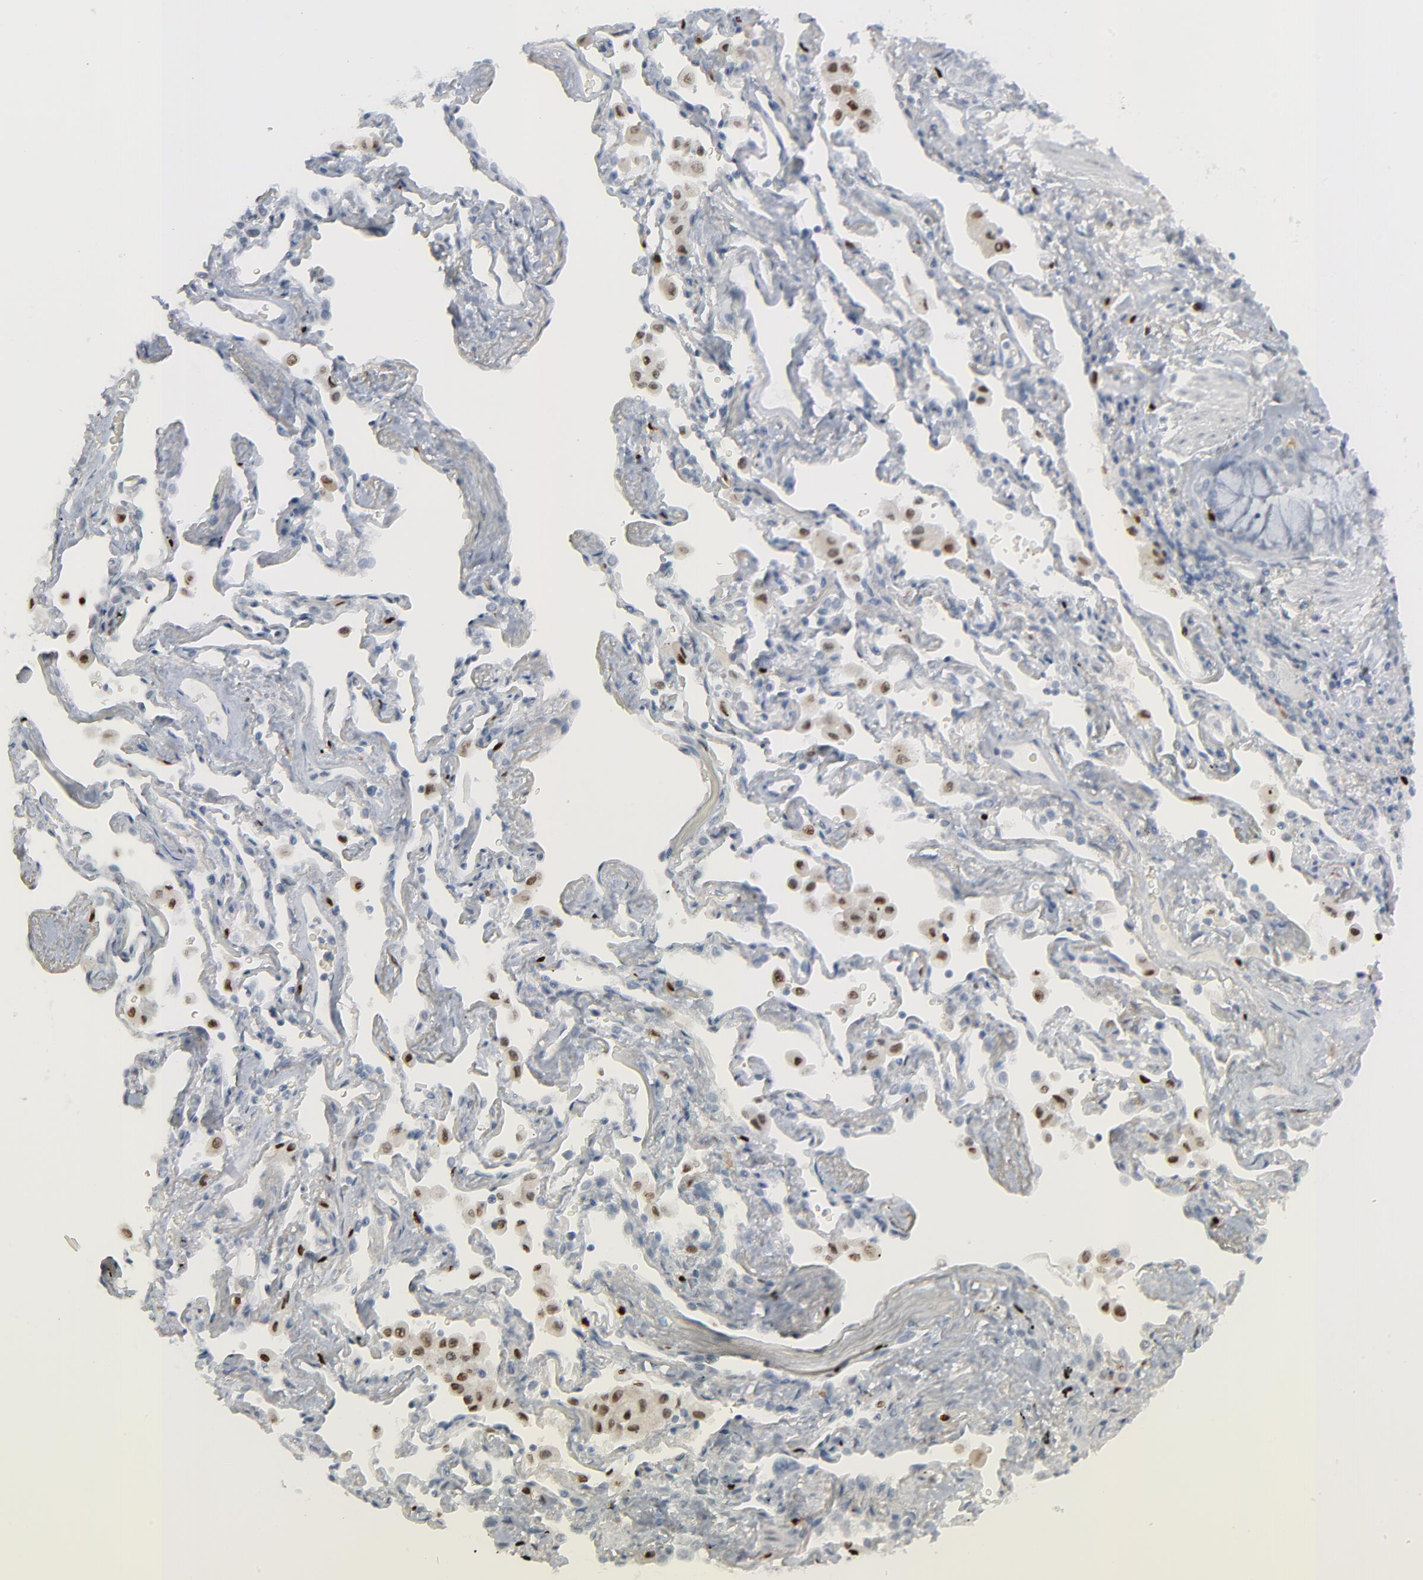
{"staining": {"intensity": "negative", "quantity": "none", "location": "none"}, "tissue": "lung cancer", "cell_type": "Tumor cells", "image_type": "cancer", "snomed": [{"axis": "morphology", "description": "Squamous cell carcinoma, NOS"}, {"axis": "topography", "description": "Lung"}], "caption": "IHC histopathology image of lung cancer (squamous cell carcinoma) stained for a protein (brown), which exhibits no positivity in tumor cells.", "gene": "MITF", "patient": {"sex": "female", "age": 67}}